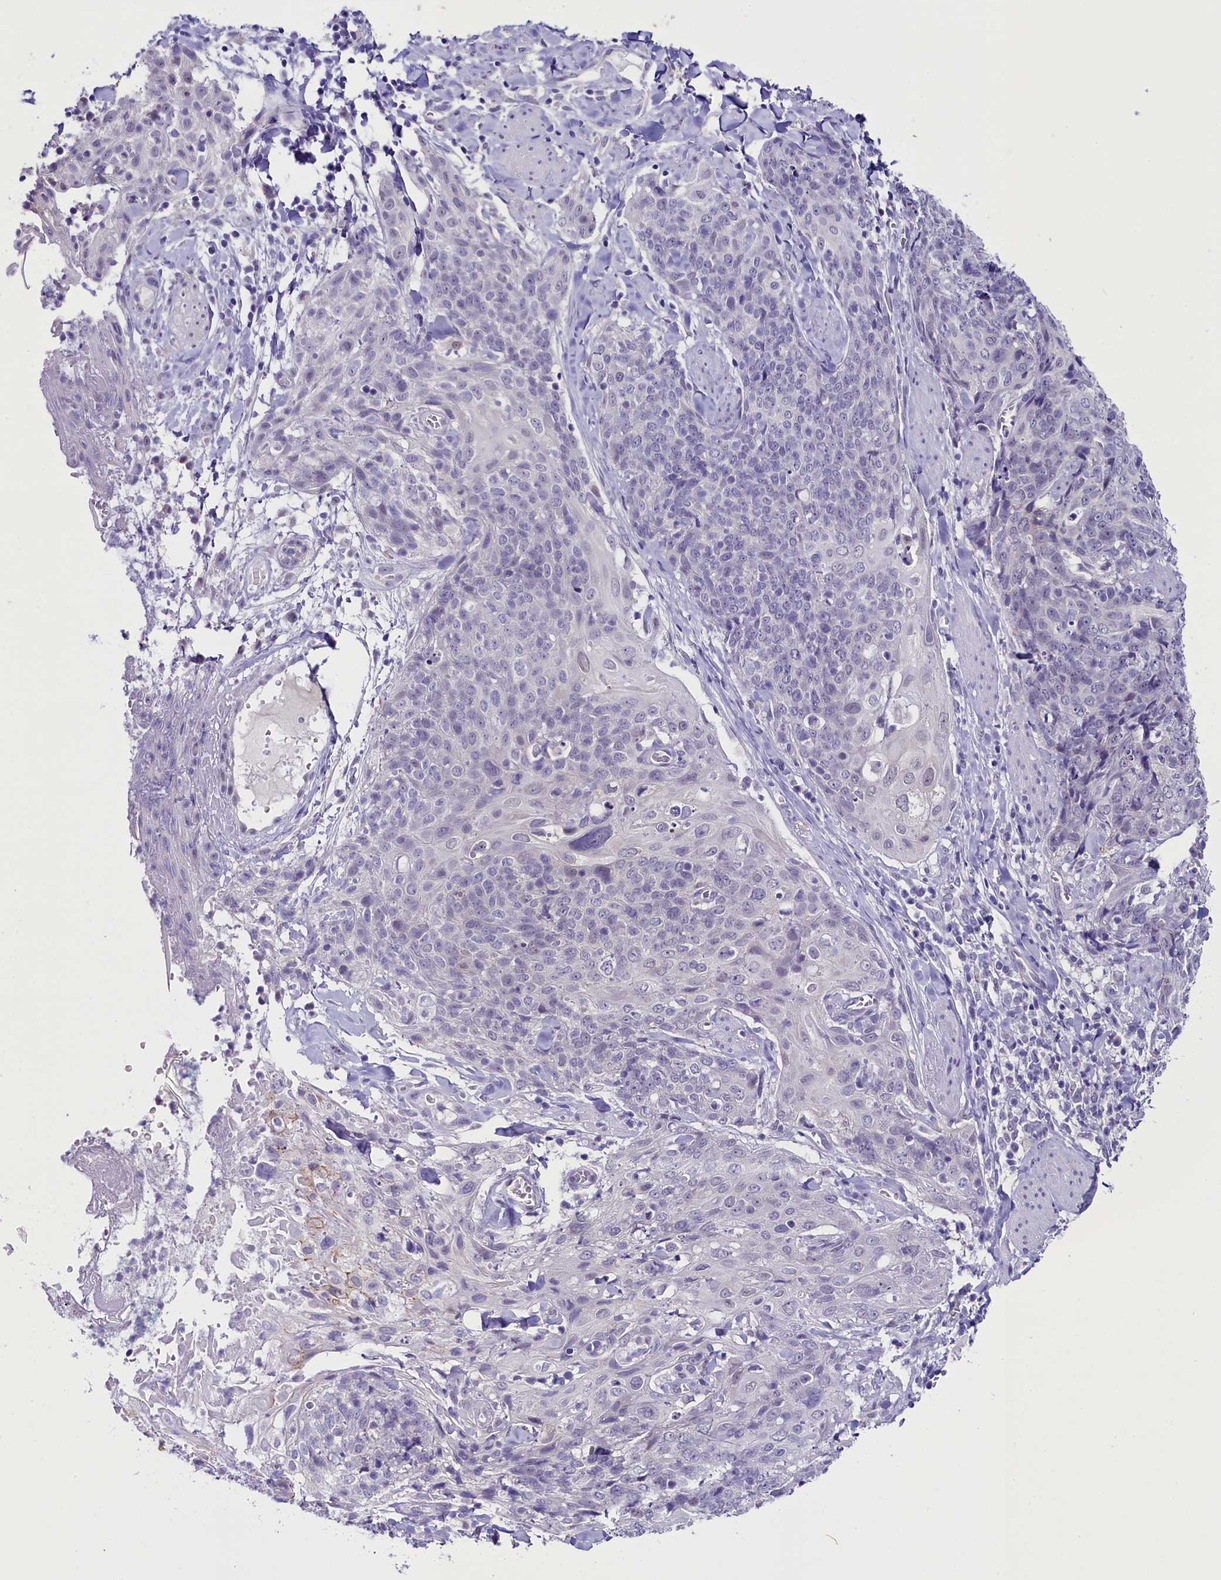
{"staining": {"intensity": "negative", "quantity": "none", "location": "none"}, "tissue": "skin cancer", "cell_type": "Tumor cells", "image_type": "cancer", "snomed": [{"axis": "morphology", "description": "Squamous cell carcinoma, NOS"}, {"axis": "topography", "description": "Skin"}, {"axis": "topography", "description": "Vulva"}], "caption": "Skin cancer stained for a protein using immunohistochemistry reveals no staining tumor cells.", "gene": "OSGEP", "patient": {"sex": "female", "age": 85}}